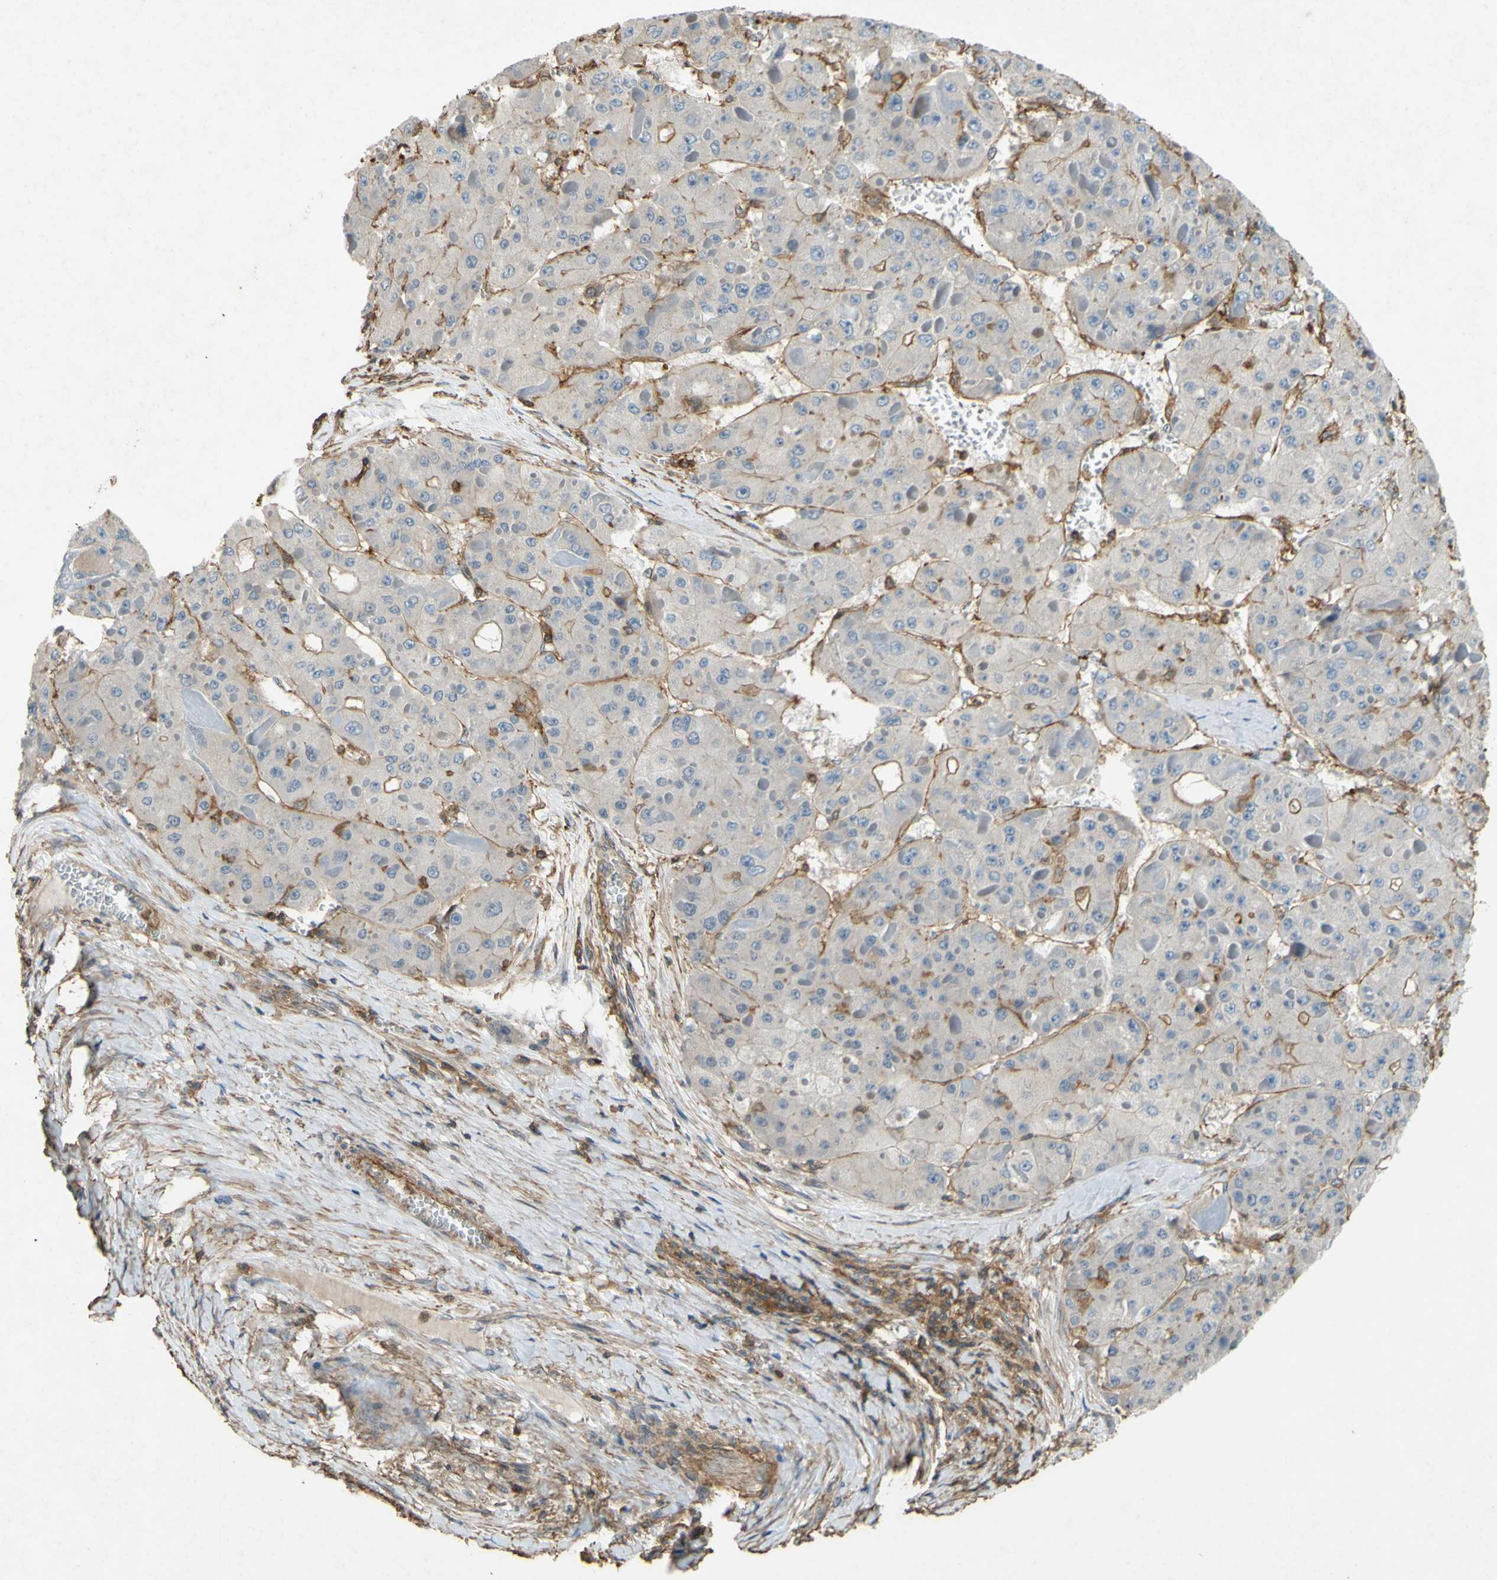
{"staining": {"intensity": "moderate", "quantity": "<25%", "location": "cytoplasmic/membranous"}, "tissue": "liver cancer", "cell_type": "Tumor cells", "image_type": "cancer", "snomed": [{"axis": "morphology", "description": "Carcinoma, Hepatocellular, NOS"}, {"axis": "topography", "description": "Liver"}], "caption": "Liver cancer (hepatocellular carcinoma) was stained to show a protein in brown. There is low levels of moderate cytoplasmic/membranous staining in about <25% of tumor cells.", "gene": "ADD3", "patient": {"sex": "female", "age": 73}}